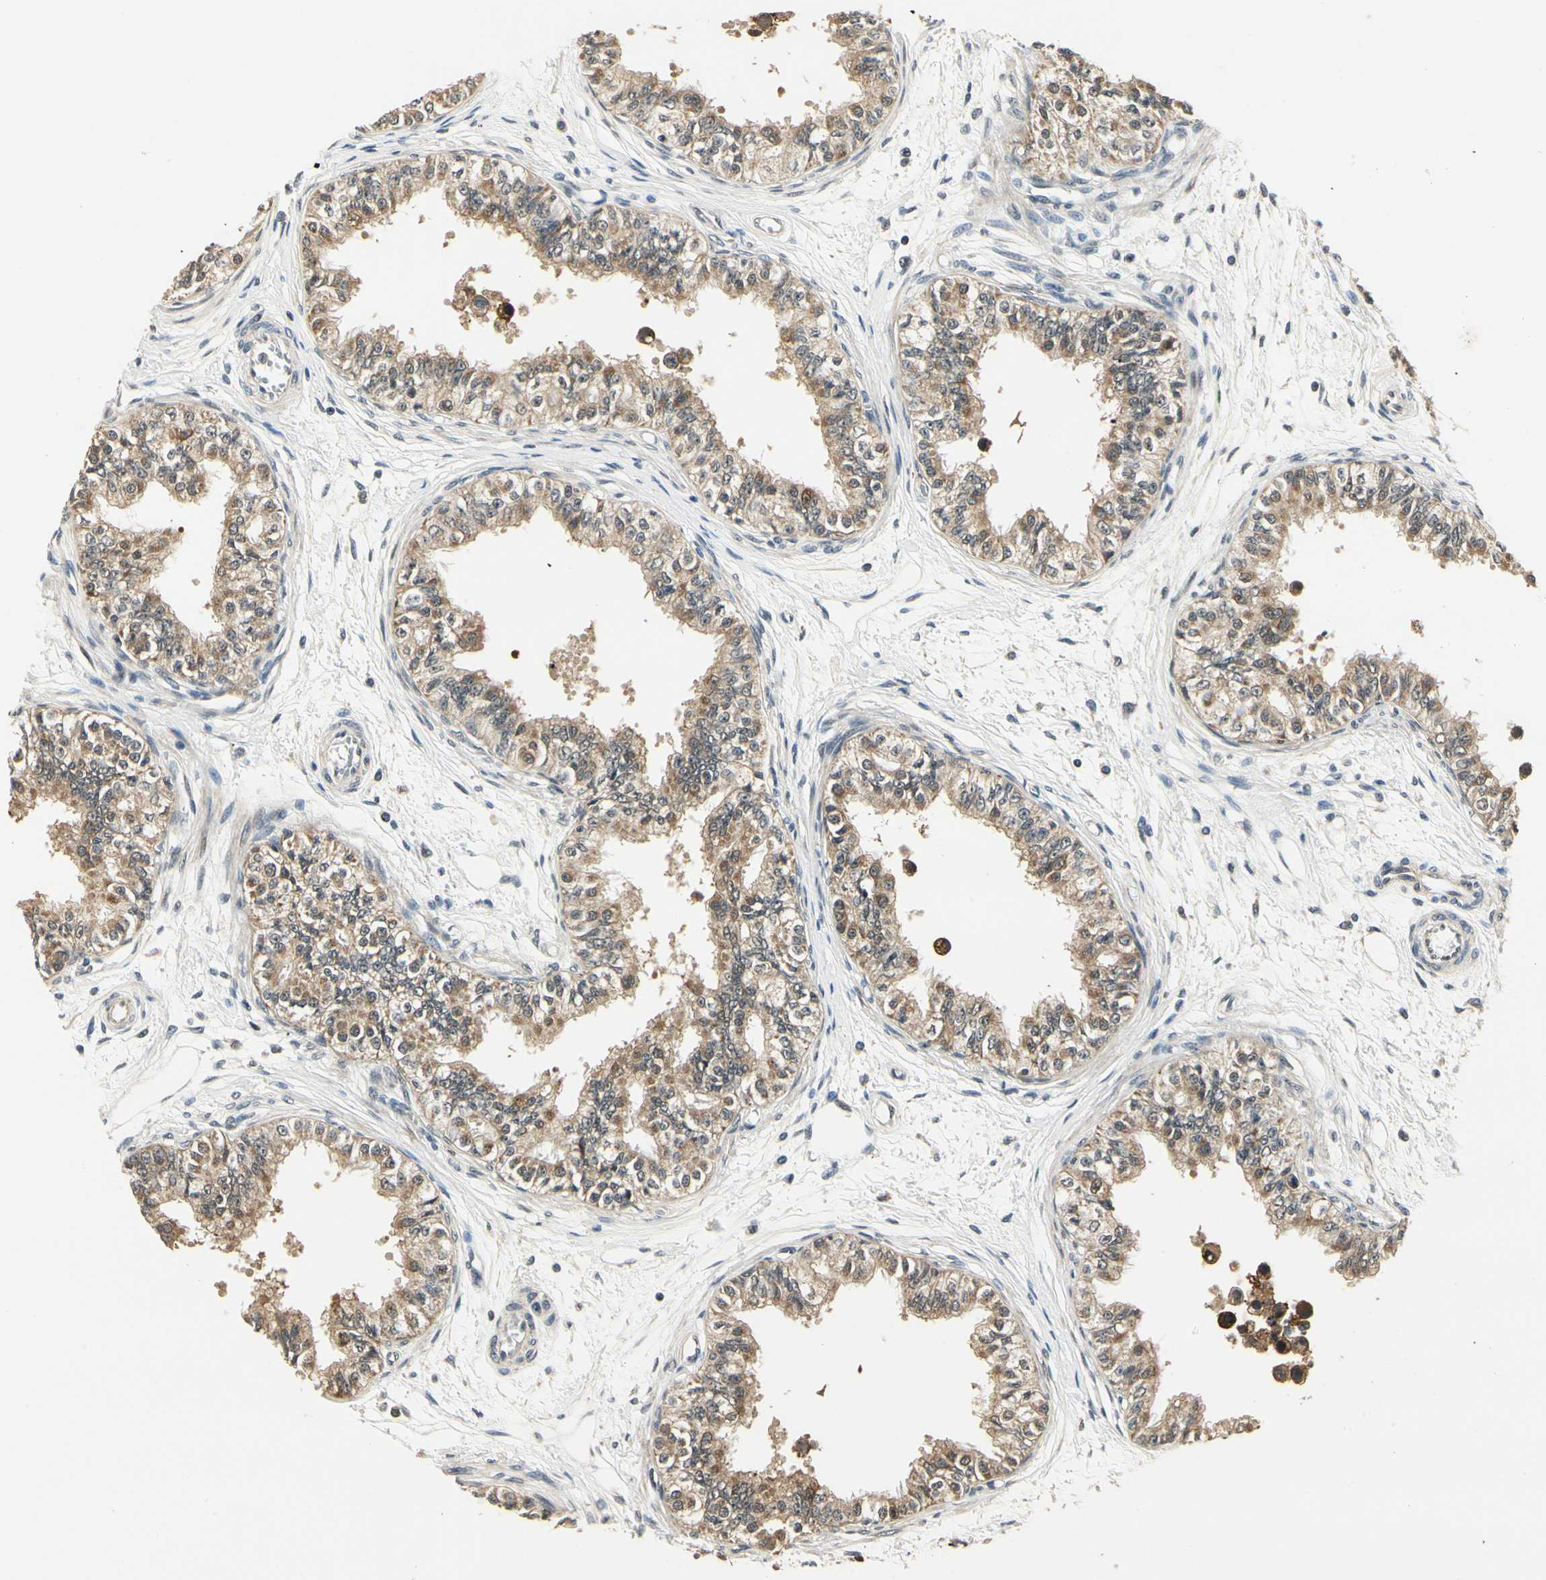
{"staining": {"intensity": "moderate", "quantity": "25%-75%", "location": "cytoplasmic/membranous"}, "tissue": "epididymis", "cell_type": "Glandular cells", "image_type": "normal", "snomed": [{"axis": "morphology", "description": "Normal tissue, NOS"}, {"axis": "morphology", "description": "Adenocarcinoma, metastatic, NOS"}, {"axis": "topography", "description": "Testis"}, {"axis": "topography", "description": "Epididymis"}], "caption": "This is a histology image of IHC staining of unremarkable epididymis, which shows moderate staining in the cytoplasmic/membranous of glandular cells.", "gene": "PDK2", "patient": {"sex": "male", "age": 26}}